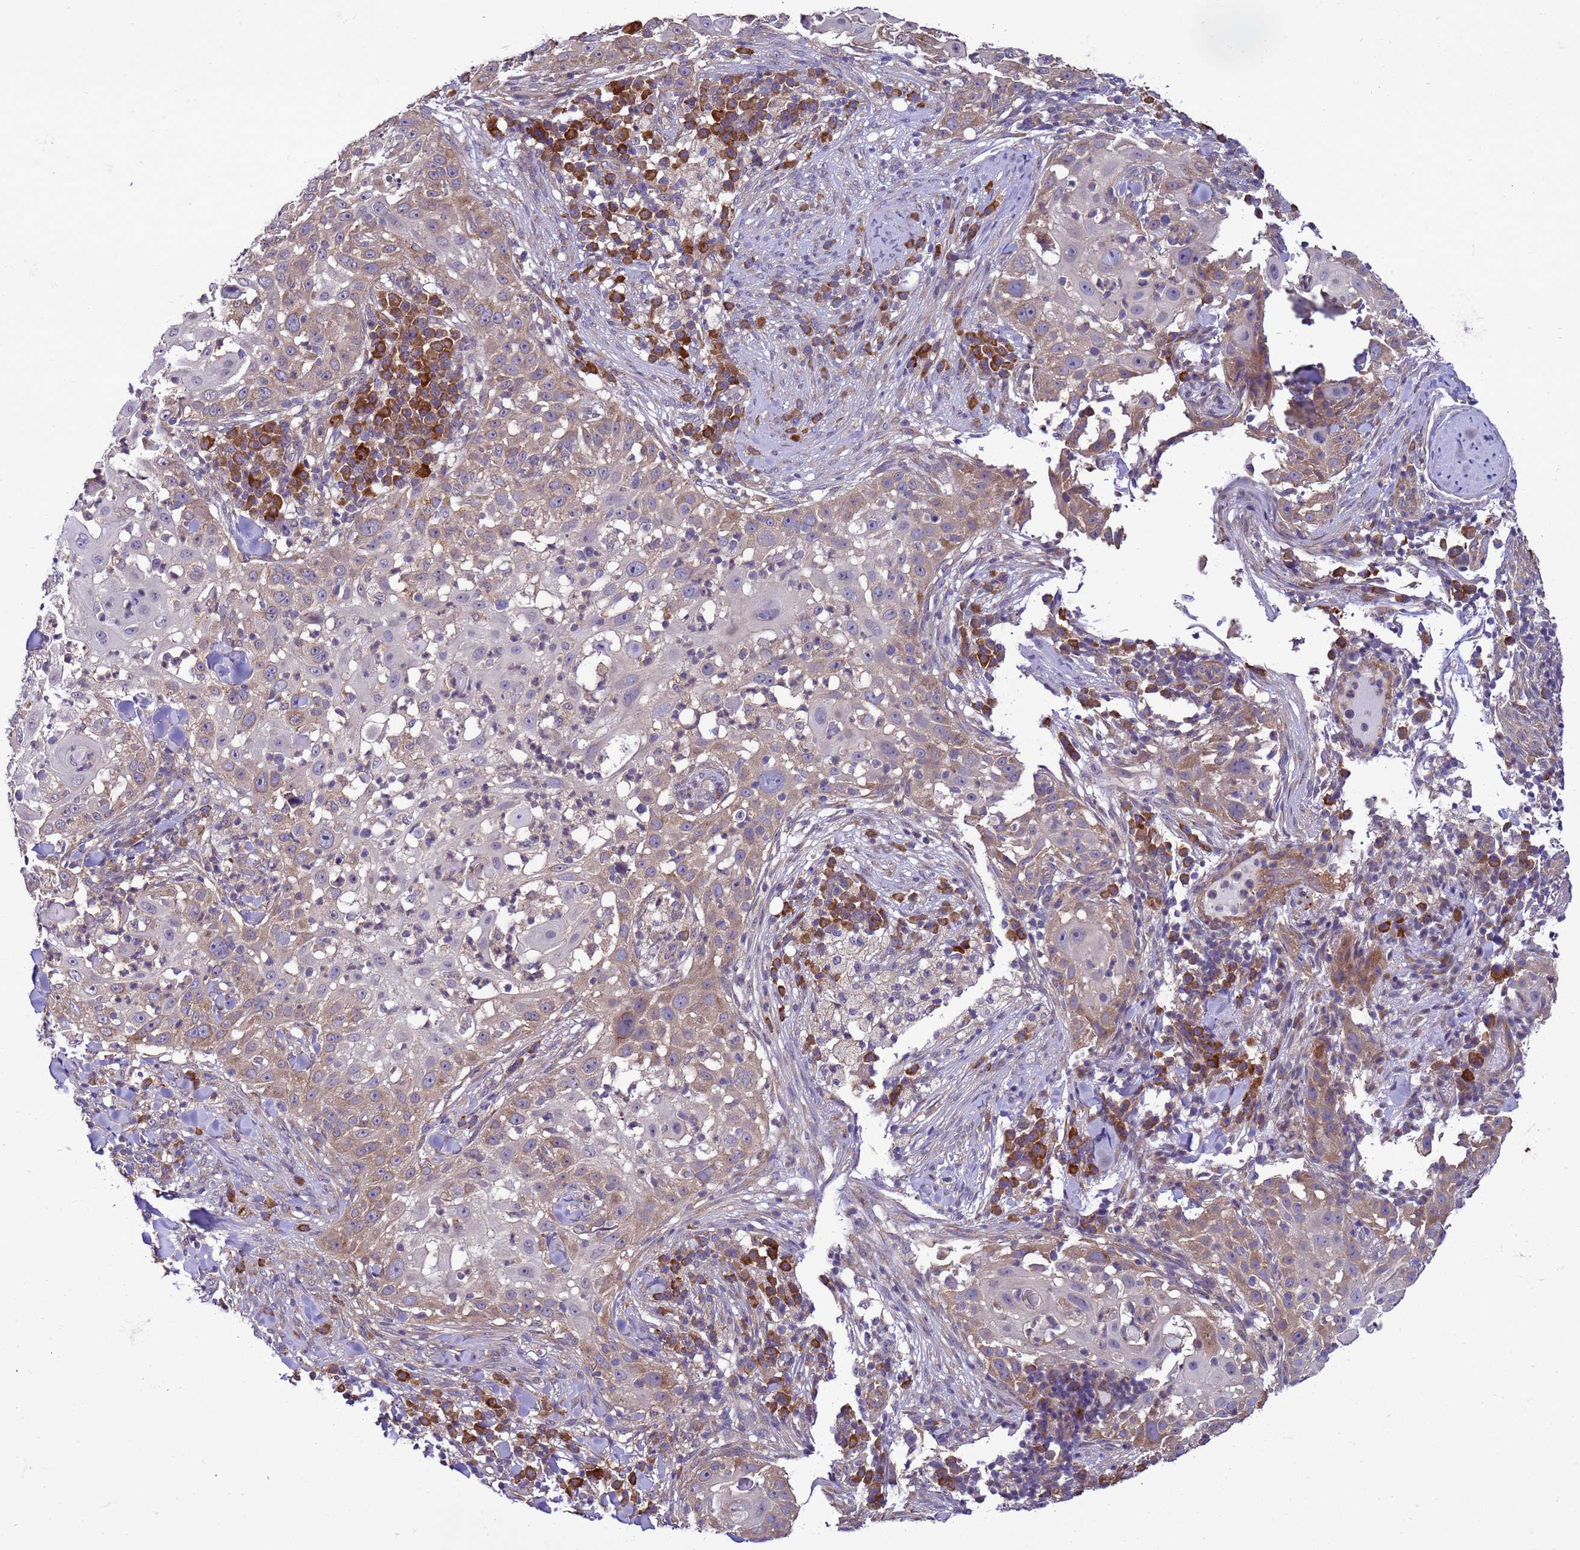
{"staining": {"intensity": "weak", "quantity": "25%-75%", "location": "cytoplasmic/membranous"}, "tissue": "skin cancer", "cell_type": "Tumor cells", "image_type": "cancer", "snomed": [{"axis": "morphology", "description": "Squamous cell carcinoma, NOS"}, {"axis": "topography", "description": "Skin"}], "caption": "A high-resolution micrograph shows immunohistochemistry staining of skin cancer (squamous cell carcinoma), which displays weak cytoplasmic/membranous staining in approximately 25%-75% of tumor cells. (IHC, brightfield microscopy, high magnification).", "gene": "GEN1", "patient": {"sex": "female", "age": 44}}